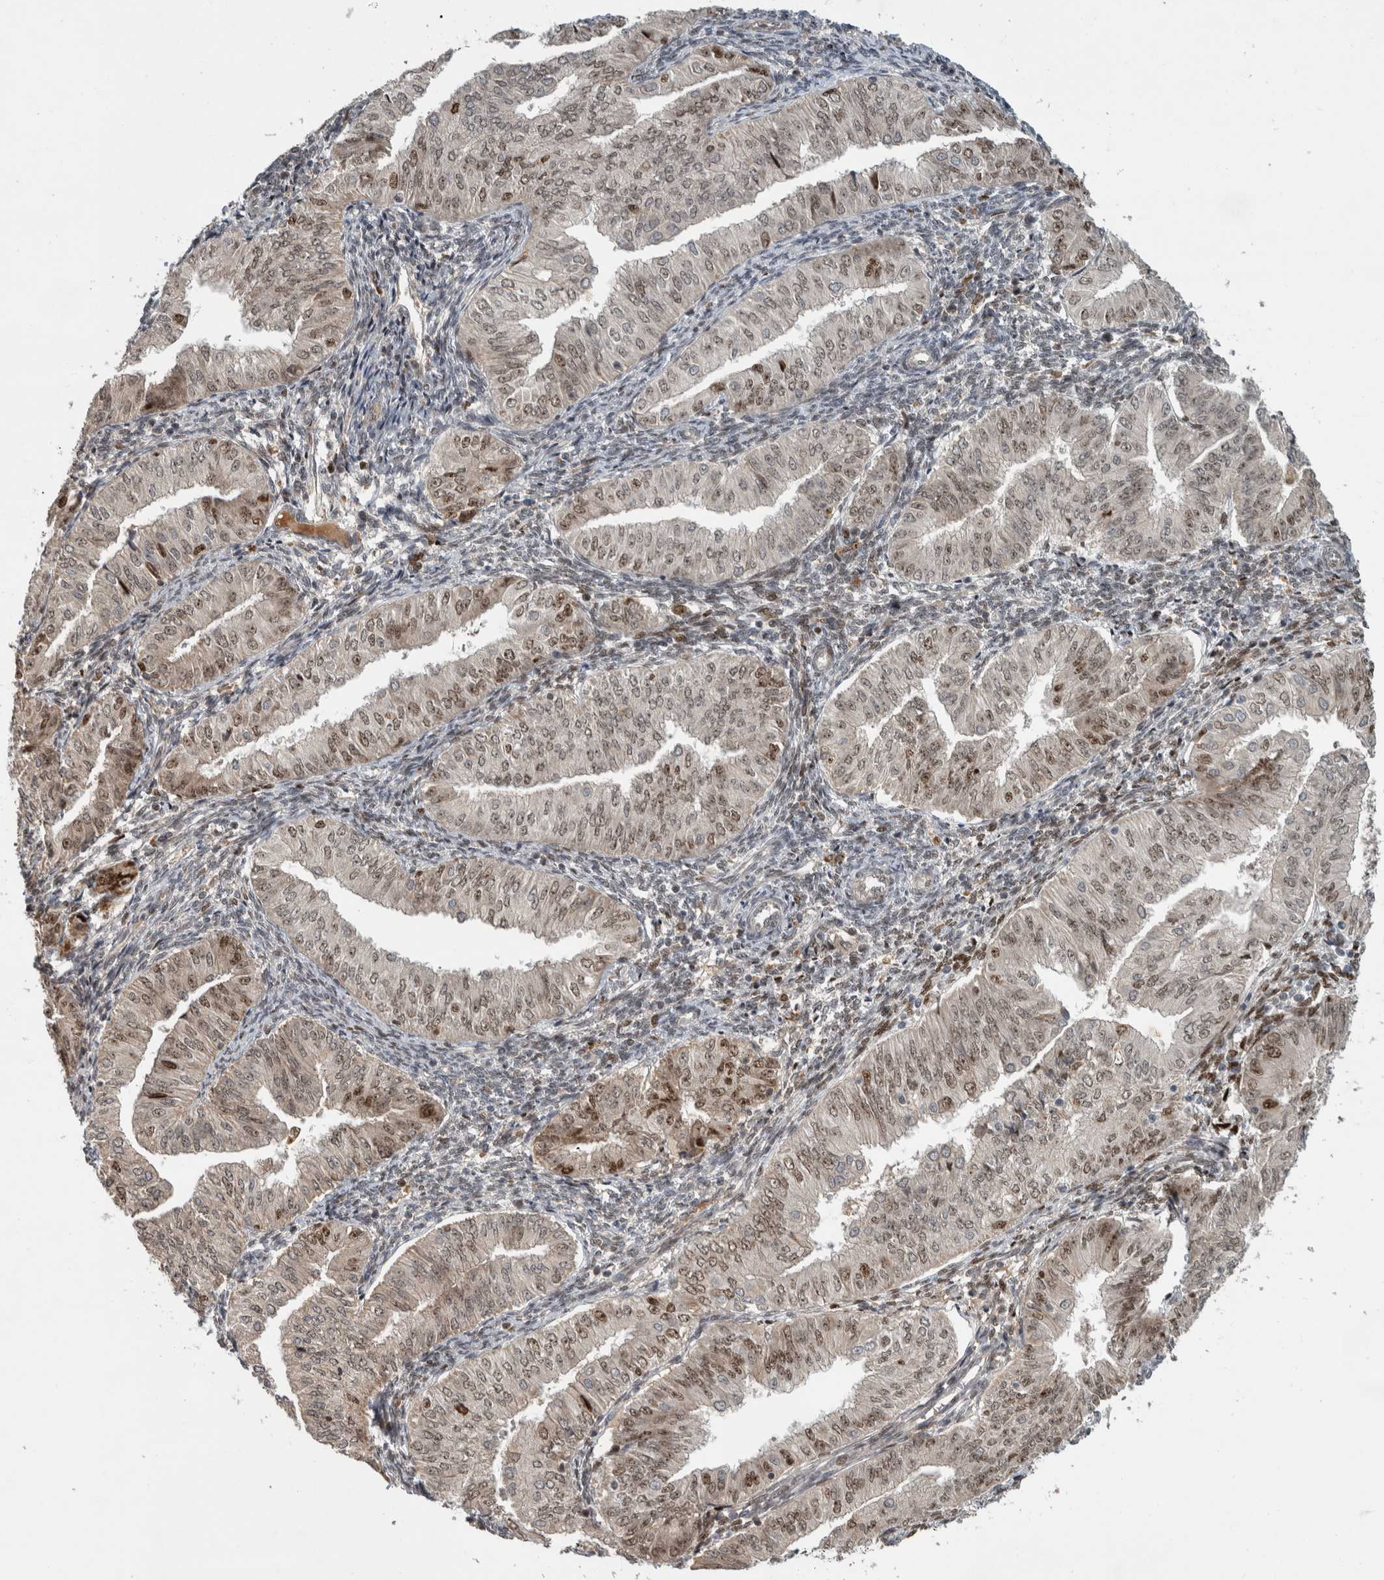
{"staining": {"intensity": "moderate", "quantity": "25%-75%", "location": "nuclear"}, "tissue": "endometrial cancer", "cell_type": "Tumor cells", "image_type": "cancer", "snomed": [{"axis": "morphology", "description": "Normal tissue, NOS"}, {"axis": "morphology", "description": "Adenocarcinoma, NOS"}, {"axis": "topography", "description": "Endometrium"}], "caption": "Moderate nuclear positivity for a protein is seen in approximately 25%-75% of tumor cells of endometrial adenocarcinoma using immunohistochemistry.", "gene": "INSRR", "patient": {"sex": "female", "age": 53}}